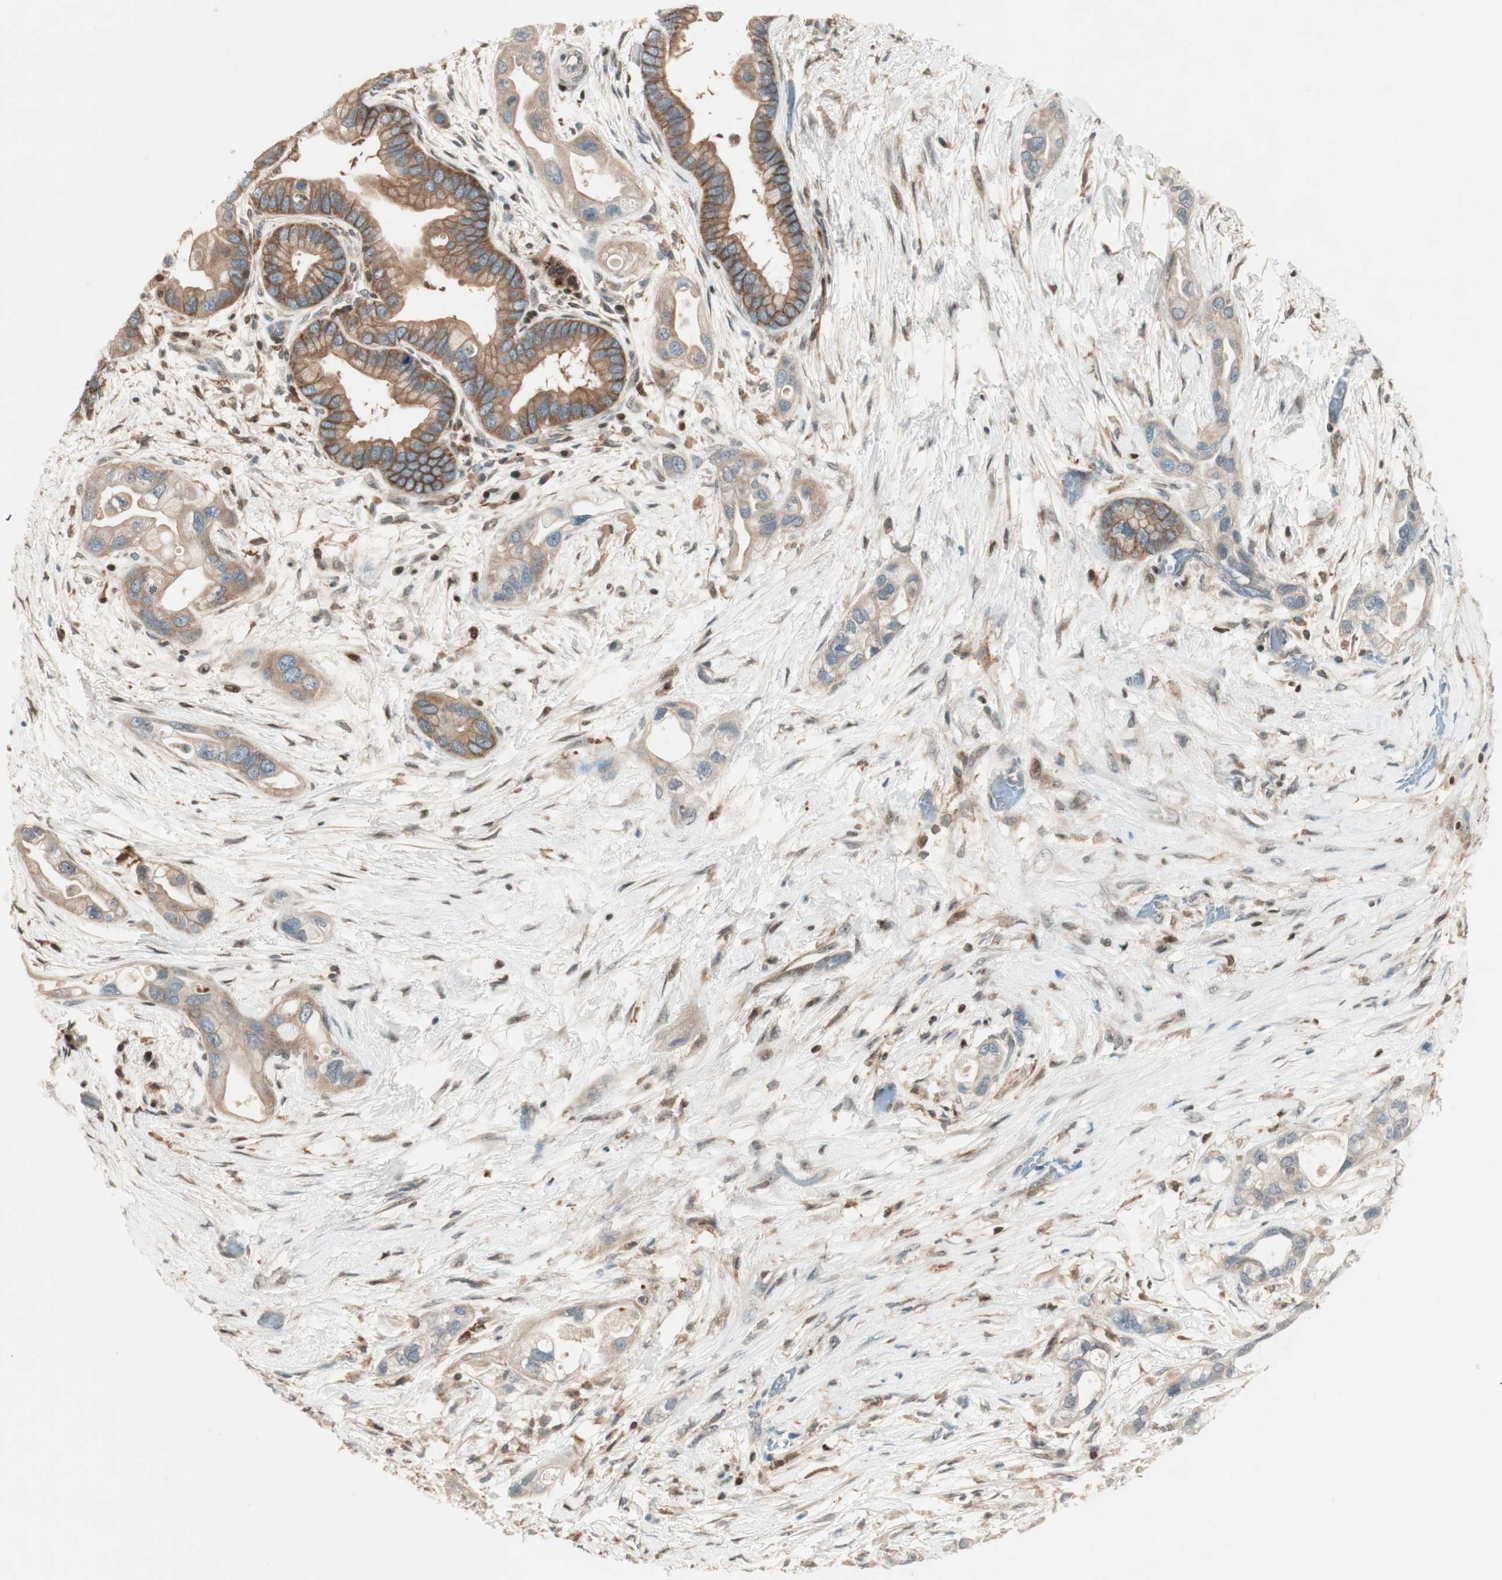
{"staining": {"intensity": "moderate", "quantity": ">75%", "location": "cytoplasmic/membranous"}, "tissue": "pancreatic cancer", "cell_type": "Tumor cells", "image_type": "cancer", "snomed": [{"axis": "morphology", "description": "Adenocarcinoma, NOS"}, {"axis": "topography", "description": "Pancreas"}], "caption": "Pancreatic cancer (adenocarcinoma) stained with IHC exhibits moderate cytoplasmic/membranous staining in about >75% of tumor cells. (Stains: DAB in brown, nuclei in blue, Microscopy: brightfield microscopy at high magnification).", "gene": "BIN1", "patient": {"sex": "female", "age": 77}}